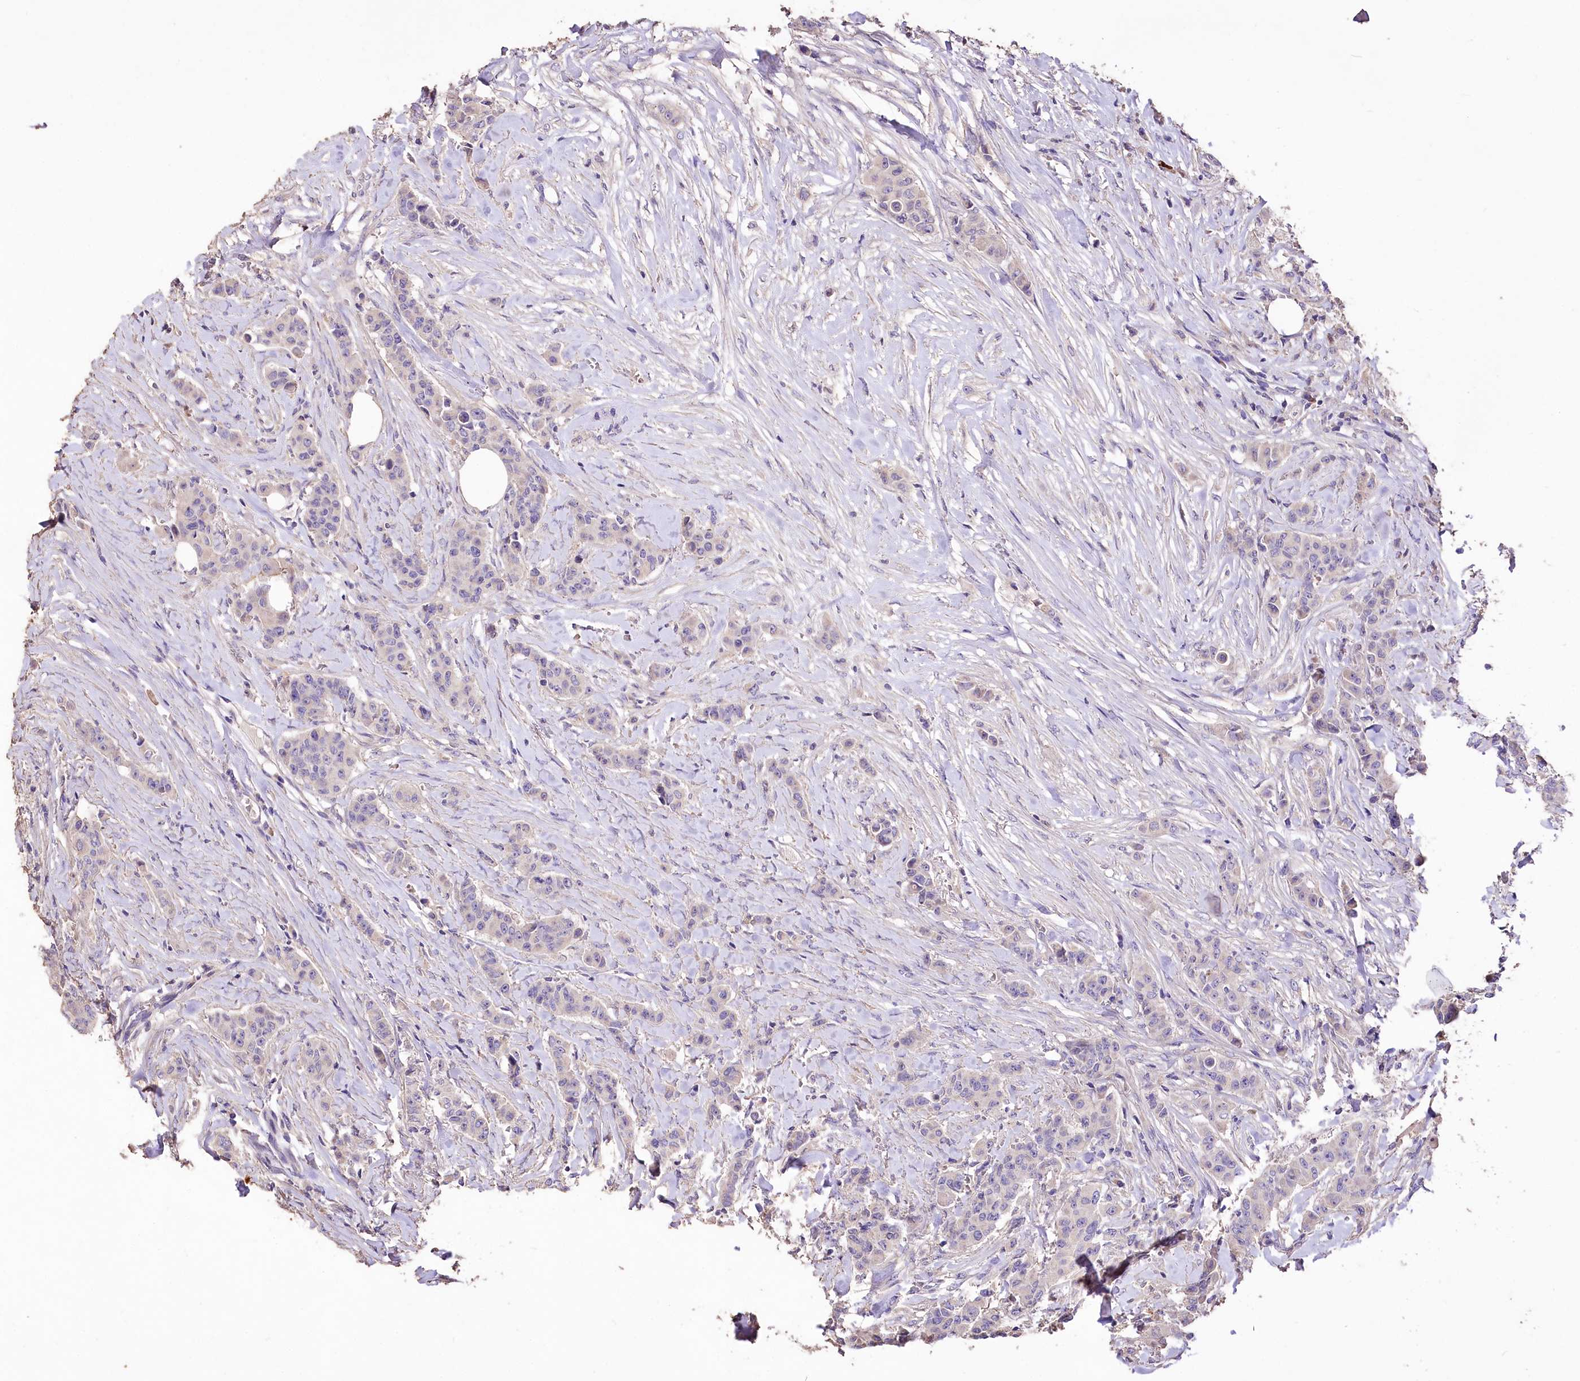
{"staining": {"intensity": "weak", "quantity": "<25%", "location": "cytoplasmic/membranous"}, "tissue": "breast cancer", "cell_type": "Tumor cells", "image_type": "cancer", "snomed": [{"axis": "morphology", "description": "Duct carcinoma"}, {"axis": "topography", "description": "Breast"}], "caption": "Tumor cells are negative for protein expression in human breast infiltrating ductal carcinoma.", "gene": "PCYOX1L", "patient": {"sex": "female", "age": 40}}